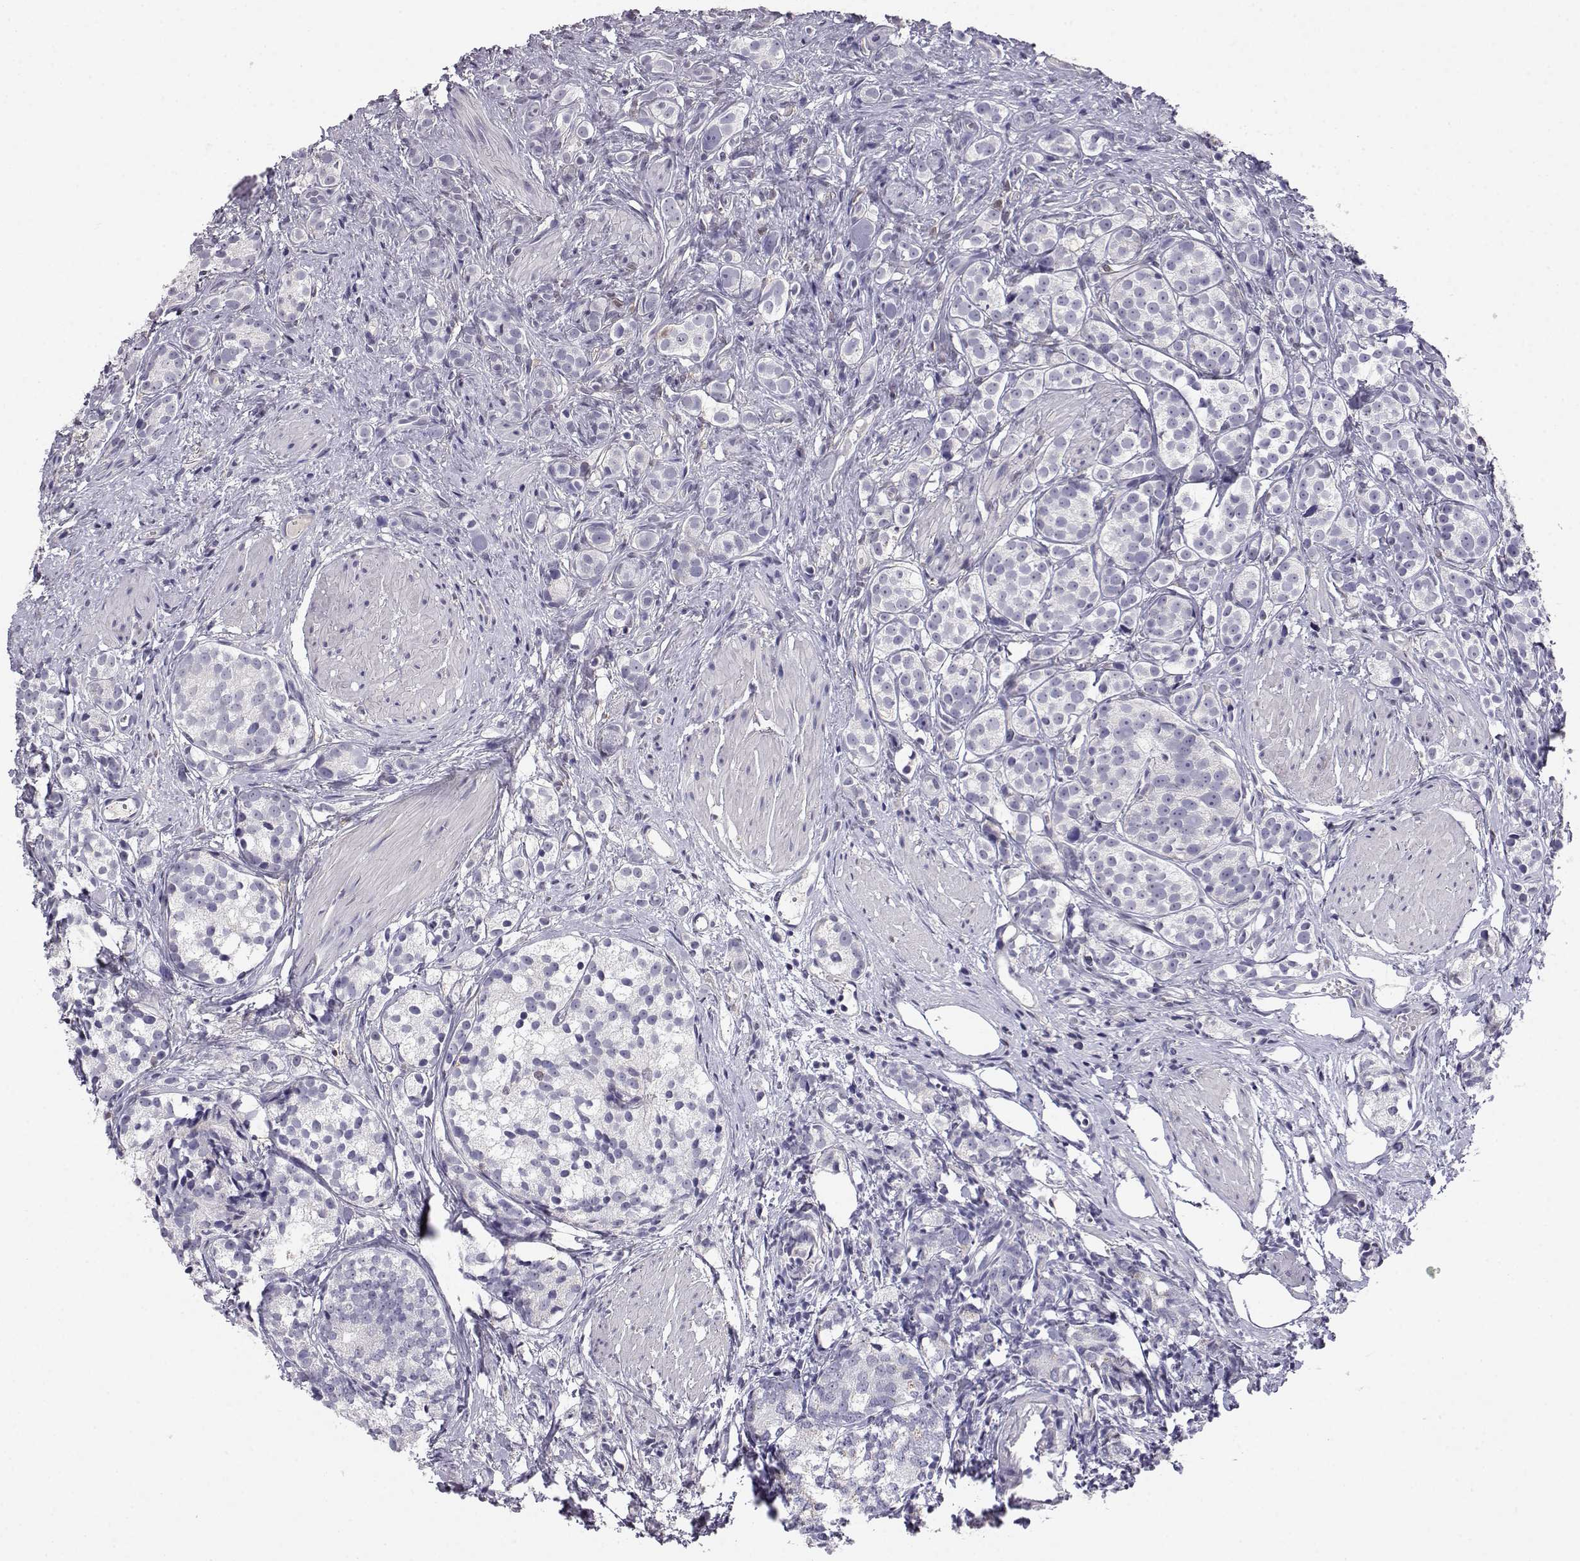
{"staining": {"intensity": "negative", "quantity": "none", "location": "none"}, "tissue": "prostate cancer", "cell_type": "Tumor cells", "image_type": "cancer", "snomed": [{"axis": "morphology", "description": "Adenocarcinoma, High grade"}, {"axis": "topography", "description": "Prostate"}], "caption": "Adenocarcinoma (high-grade) (prostate) stained for a protein using immunohistochemistry demonstrates no staining tumor cells.", "gene": "AKR1B1", "patient": {"sex": "male", "age": 53}}